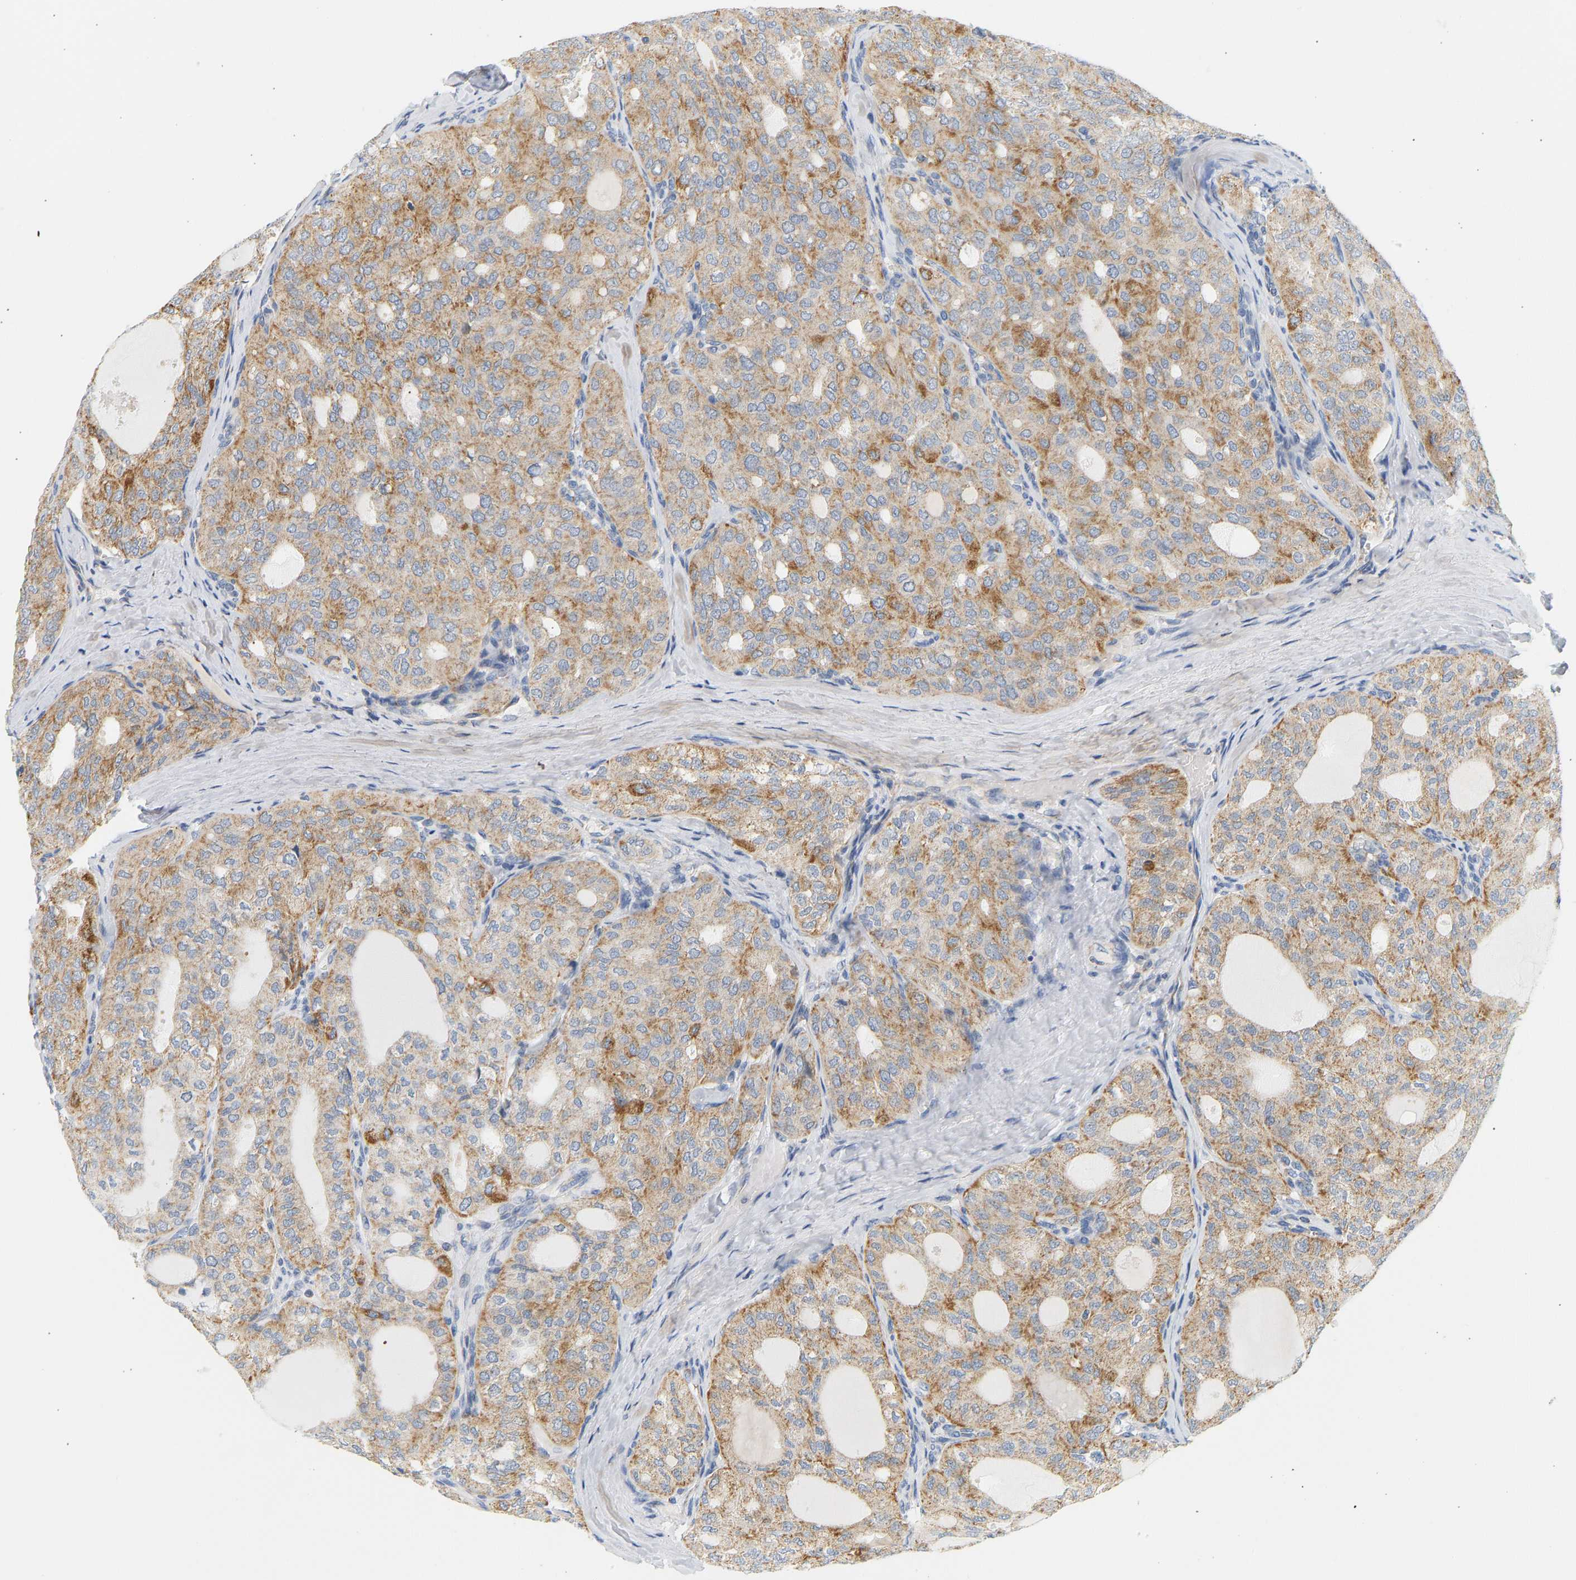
{"staining": {"intensity": "moderate", "quantity": ">75%", "location": "cytoplasmic/membranous"}, "tissue": "thyroid cancer", "cell_type": "Tumor cells", "image_type": "cancer", "snomed": [{"axis": "morphology", "description": "Follicular adenoma carcinoma, NOS"}, {"axis": "topography", "description": "Thyroid gland"}], "caption": "This is a micrograph of immunohistochemistry (IHC) staining of thyroid cancer (follicular adenoma carcinoma), which shows moderate positivity in the cytoplasmic/membranous of tumor cells.", "gene": "GRPEL2", "patient": {"sex": "male", "age": 75}}